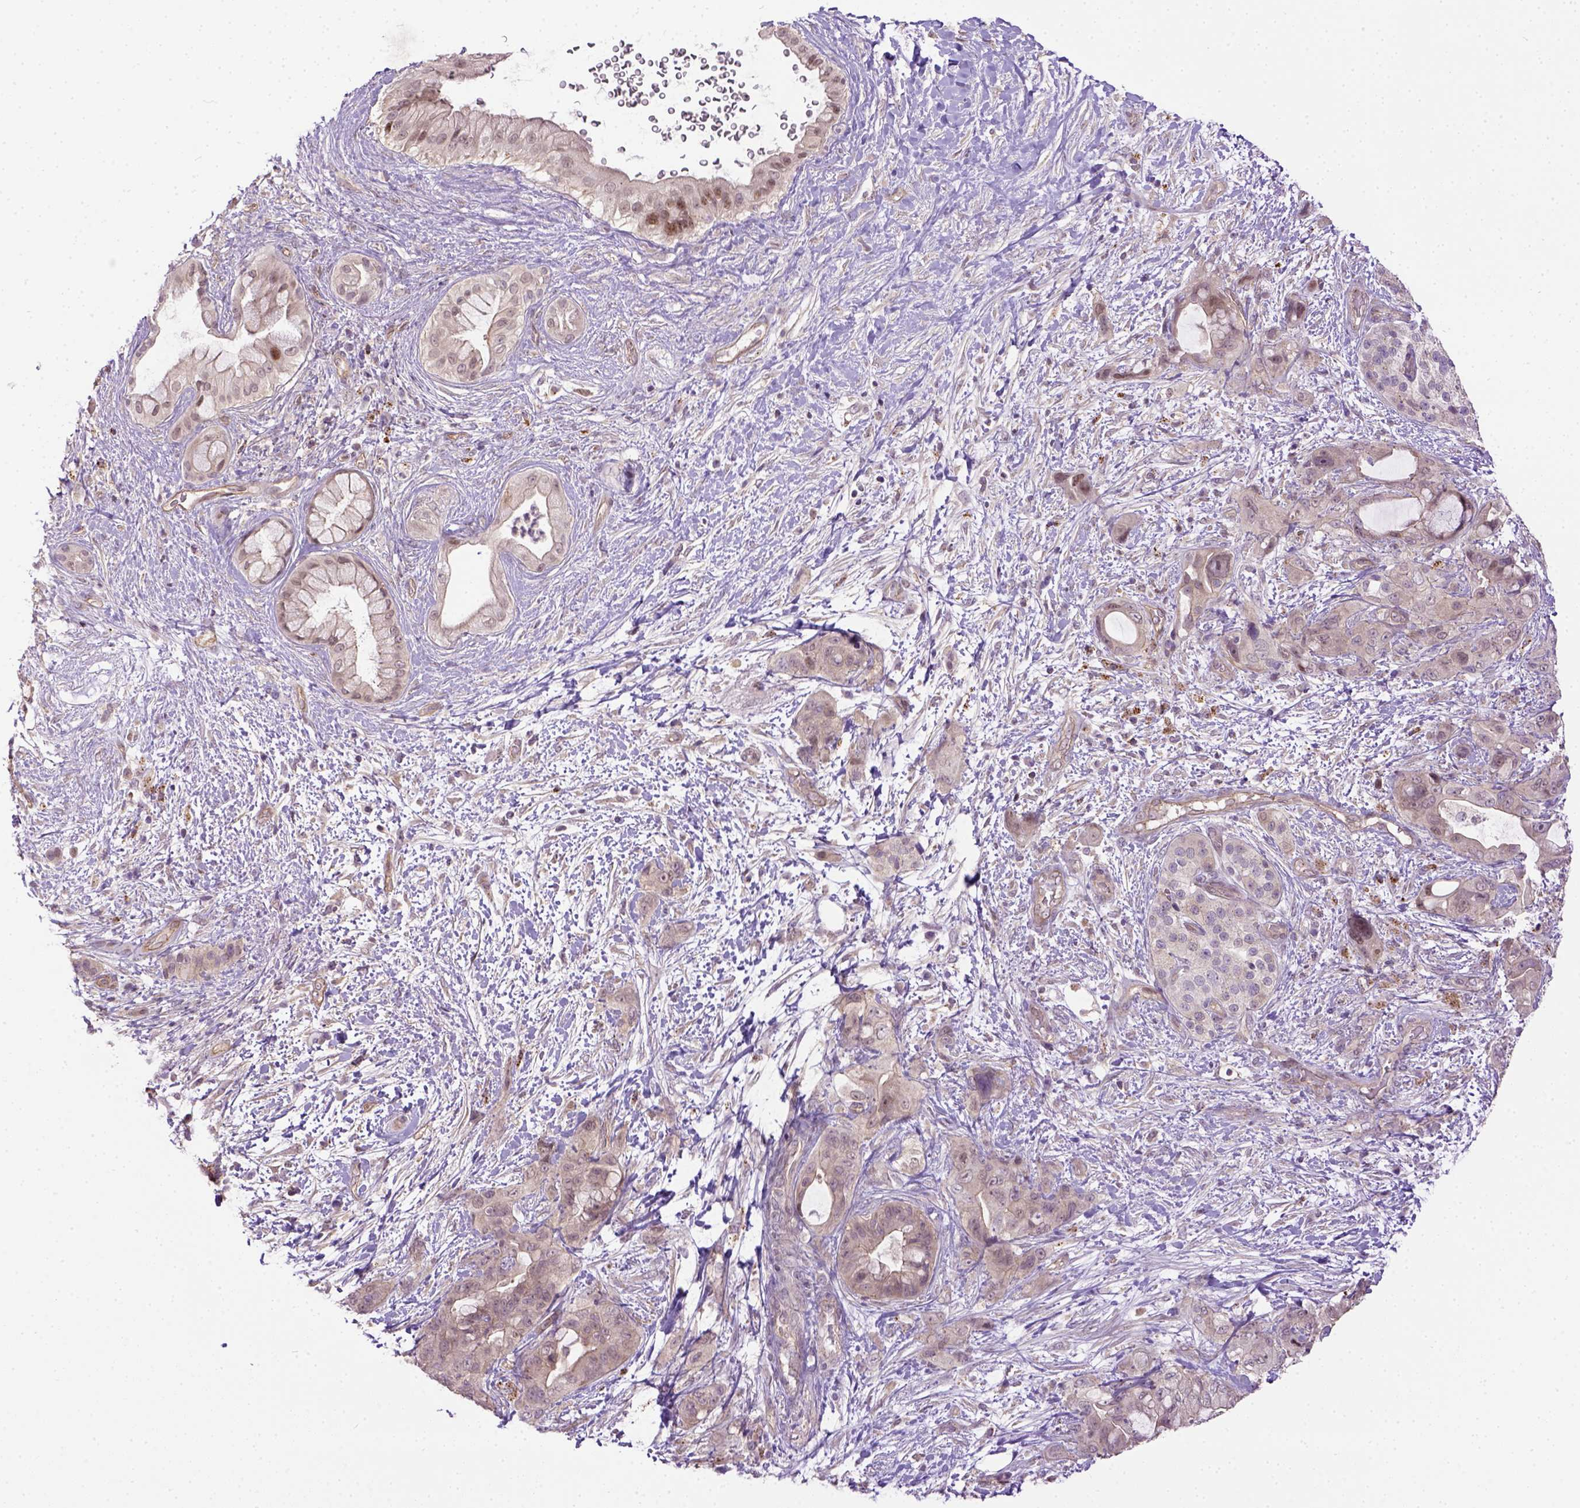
{"staining": {"intensity": "weak", "quantity": "25%-75%", "location": "cytoplasmic/membranous"}, "tissue": "pancreatic cancer", "cell_type": "Tumor cells", "image_type": "cancer", "snomed": [{"axis": "morphology", "description": "Adenocarcinoma, NOS"}, {"axis": "topography", "description": "Pancreas"}], "caption": "A brown stain highlights weak cytoplasmic/membranous staining of a protein in human pancreatic adenocarcinoma tumor cells. (Brightfield microscopy of DAB IHC at high magnification).", "gene": "KAZN", "patient": {"sex": "male", "age": 71}}